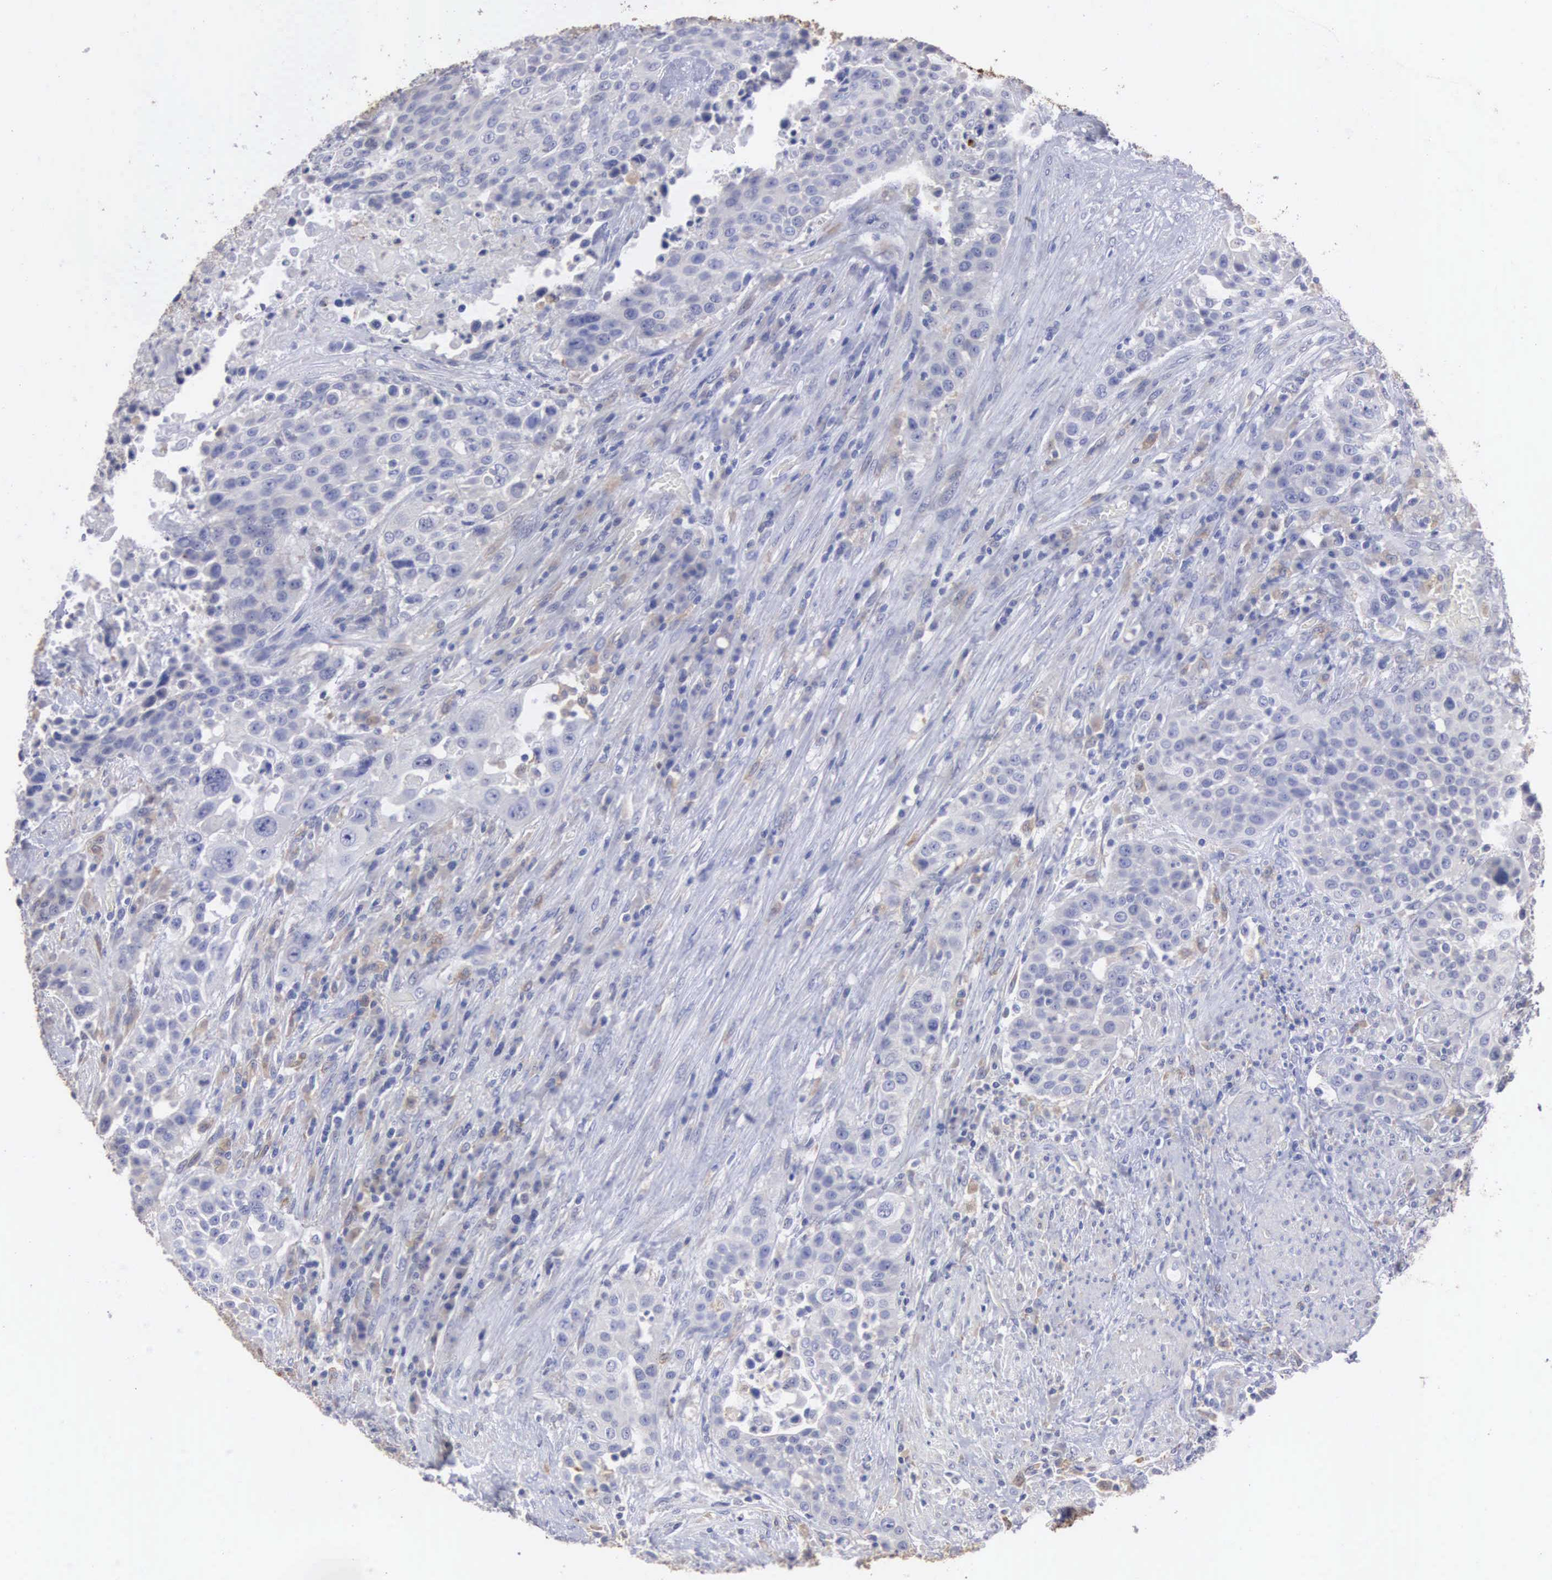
{"staining": {"intensity": "negative", "quantity": "none", "location": "none"}, "tissue": "urothelial cancer", "cell_type": "Tumor cells", "image_type": "cancer", "snomed": [{"axis": "morphology", "description": "Urothelial carcinoma, High grade"}, {"axis": "topography", "description": "Urinary bladder"}], "caption": "Urothelial cancer was stained to show a protein in brown. There is no significant positivity in tumor cells.", "gene": "LIN52", "patient": {"sex": "male", "age": 74}}